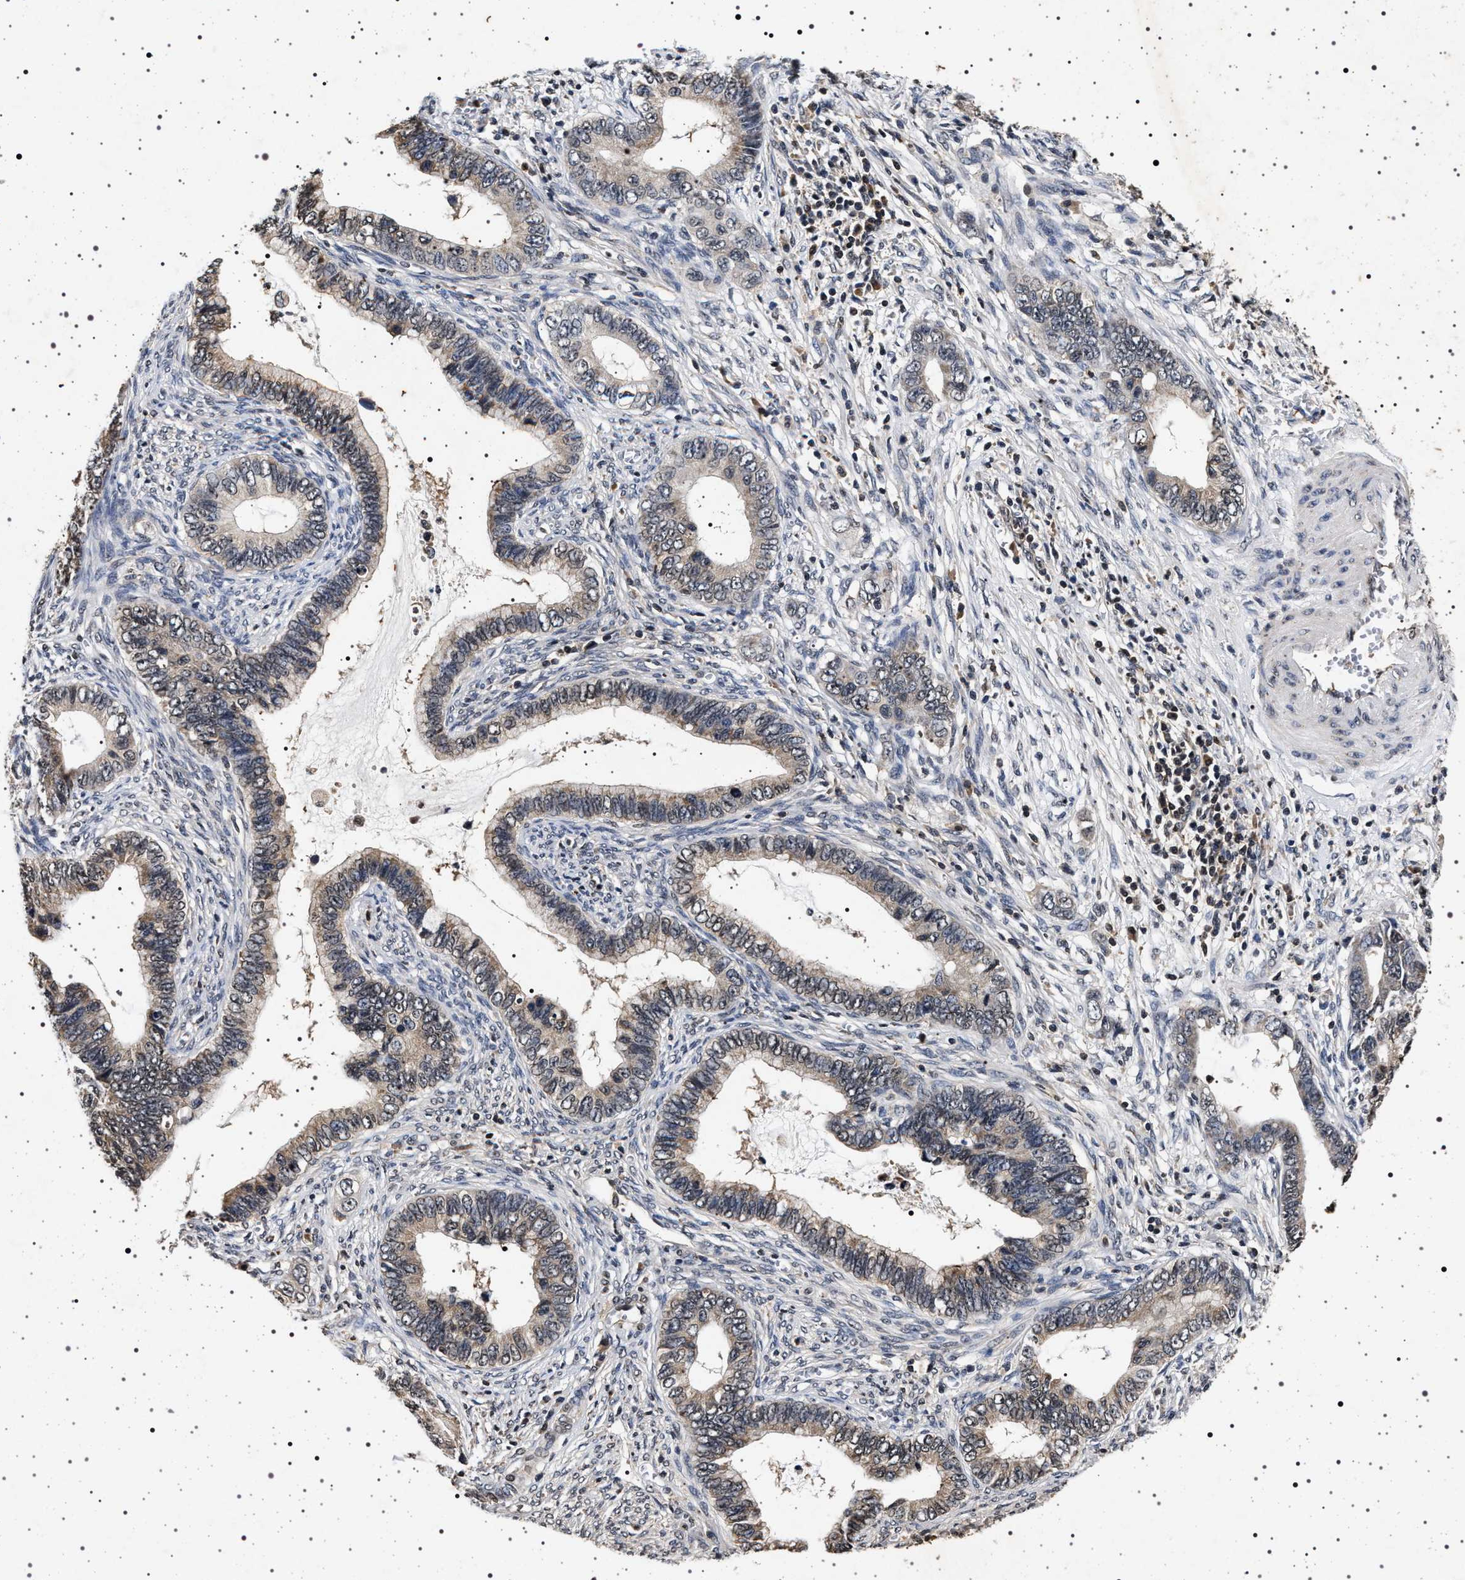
{"staining": {"intensity": "weak", "quantity": ">75%", "location": "cytoplasmic/membranous"}, "tissue": "cervical cancer", "cell_type": "Tumor cells", "image_type": "cancer", "snomed": [{"axis": "morphology", "description": "Adenocarcinoma, NOS"}, {"axis": "topography", "description": "Cervix"}], "caption": "The immunohistochemical stain shows weak cytoplasmic/membranous expression in tumor cells of cervical cancer (adenocarcinoma) tissue.", "gene": "CDKN1B", "patient": {"sex": "female", "age": 44}}